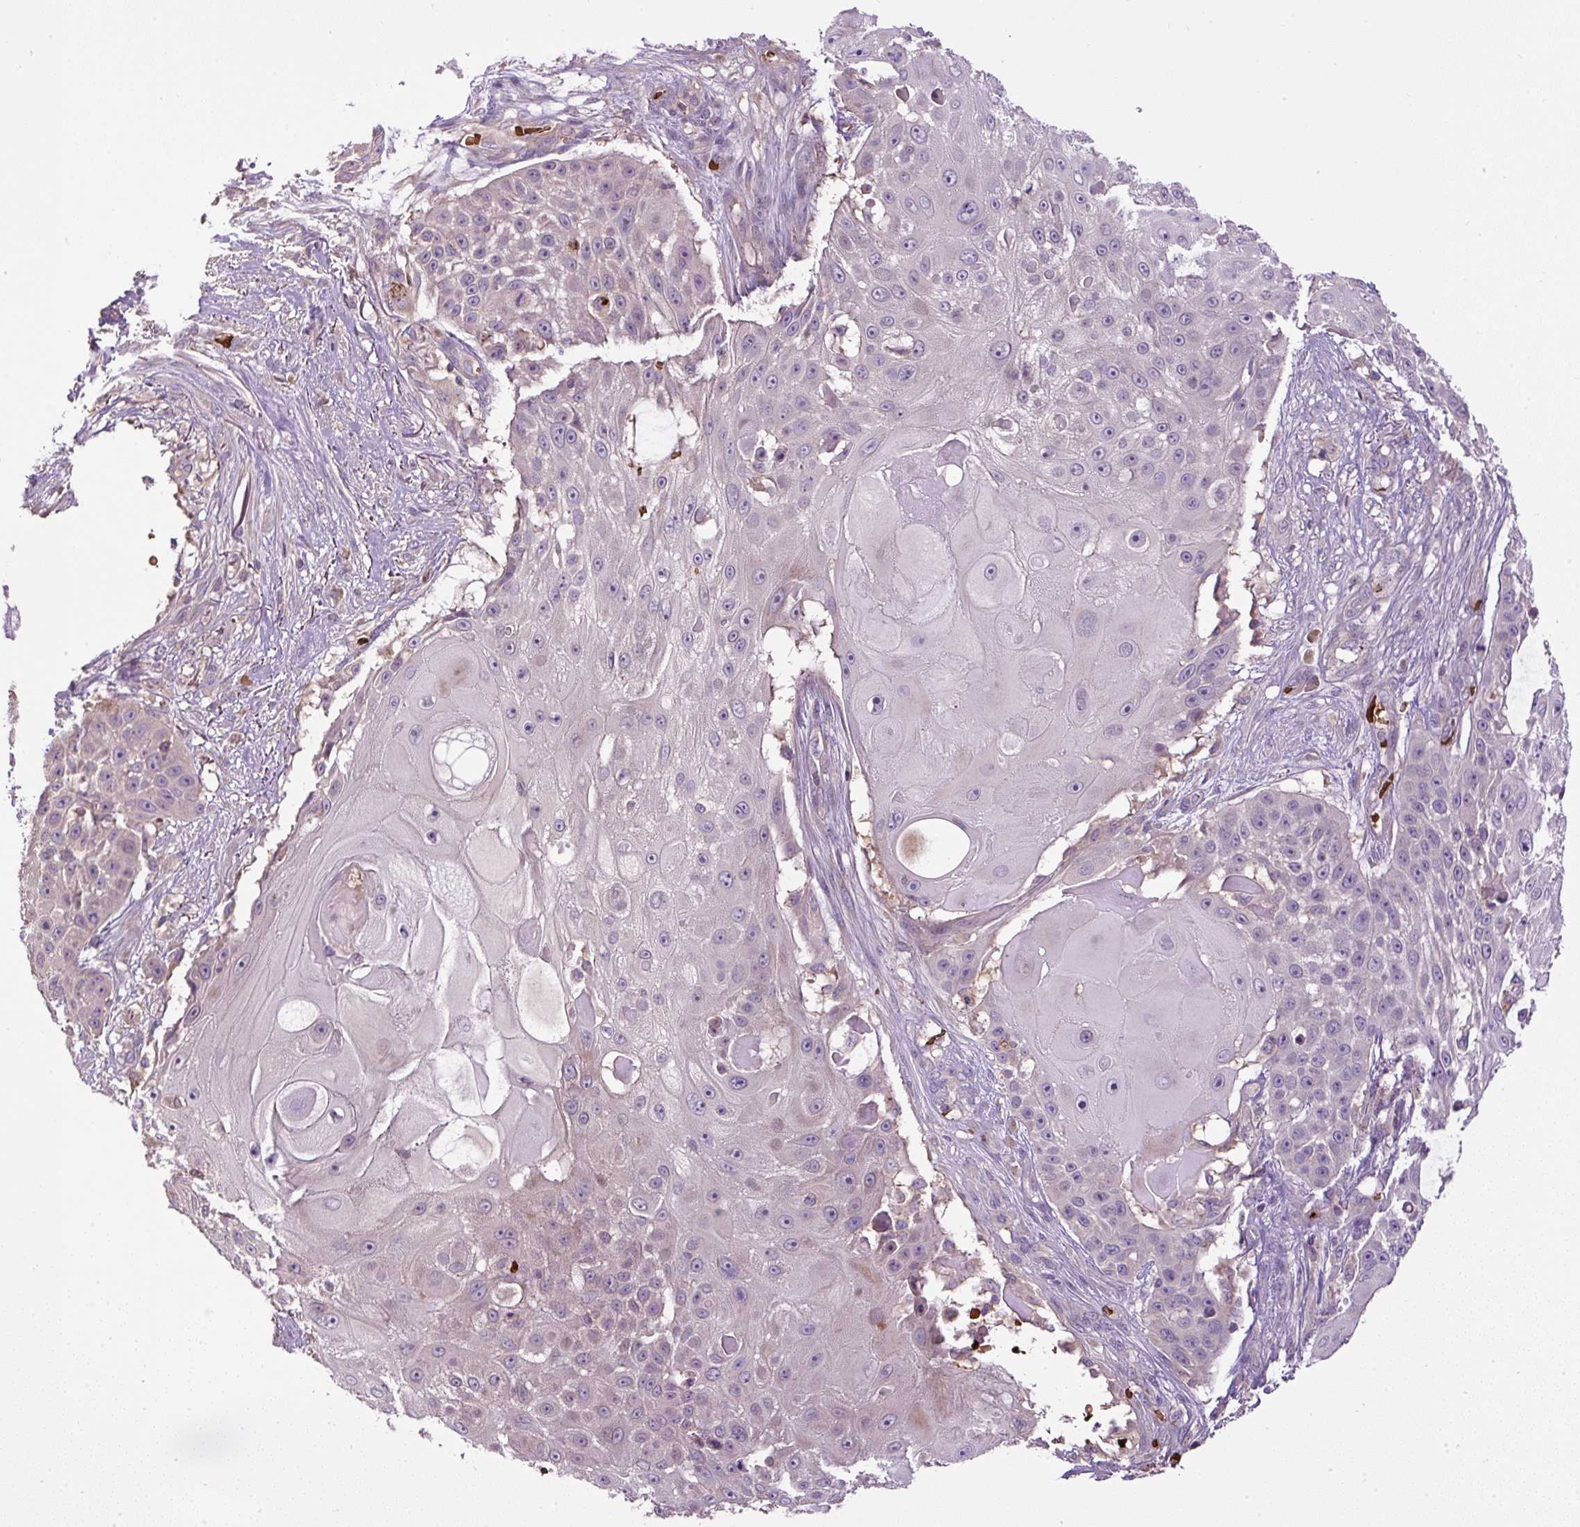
{"staining": {"intensity": "negative", "quantity": "none", "location": "none"}, "tissue": "skin cancer", "cell_type": "Tumor cells", "image_type": "cancer", "snomed": [{"axis": "morphology", "description": "Squamous cell carcinoma, NOS"}, {"axis": "topography", "description": "Skin"}], "caption": "An image of human skin cancer is negative for staining in tumor cells.", "gene": "CXCL13", "patient": {"sex": "female", "age": 86}}